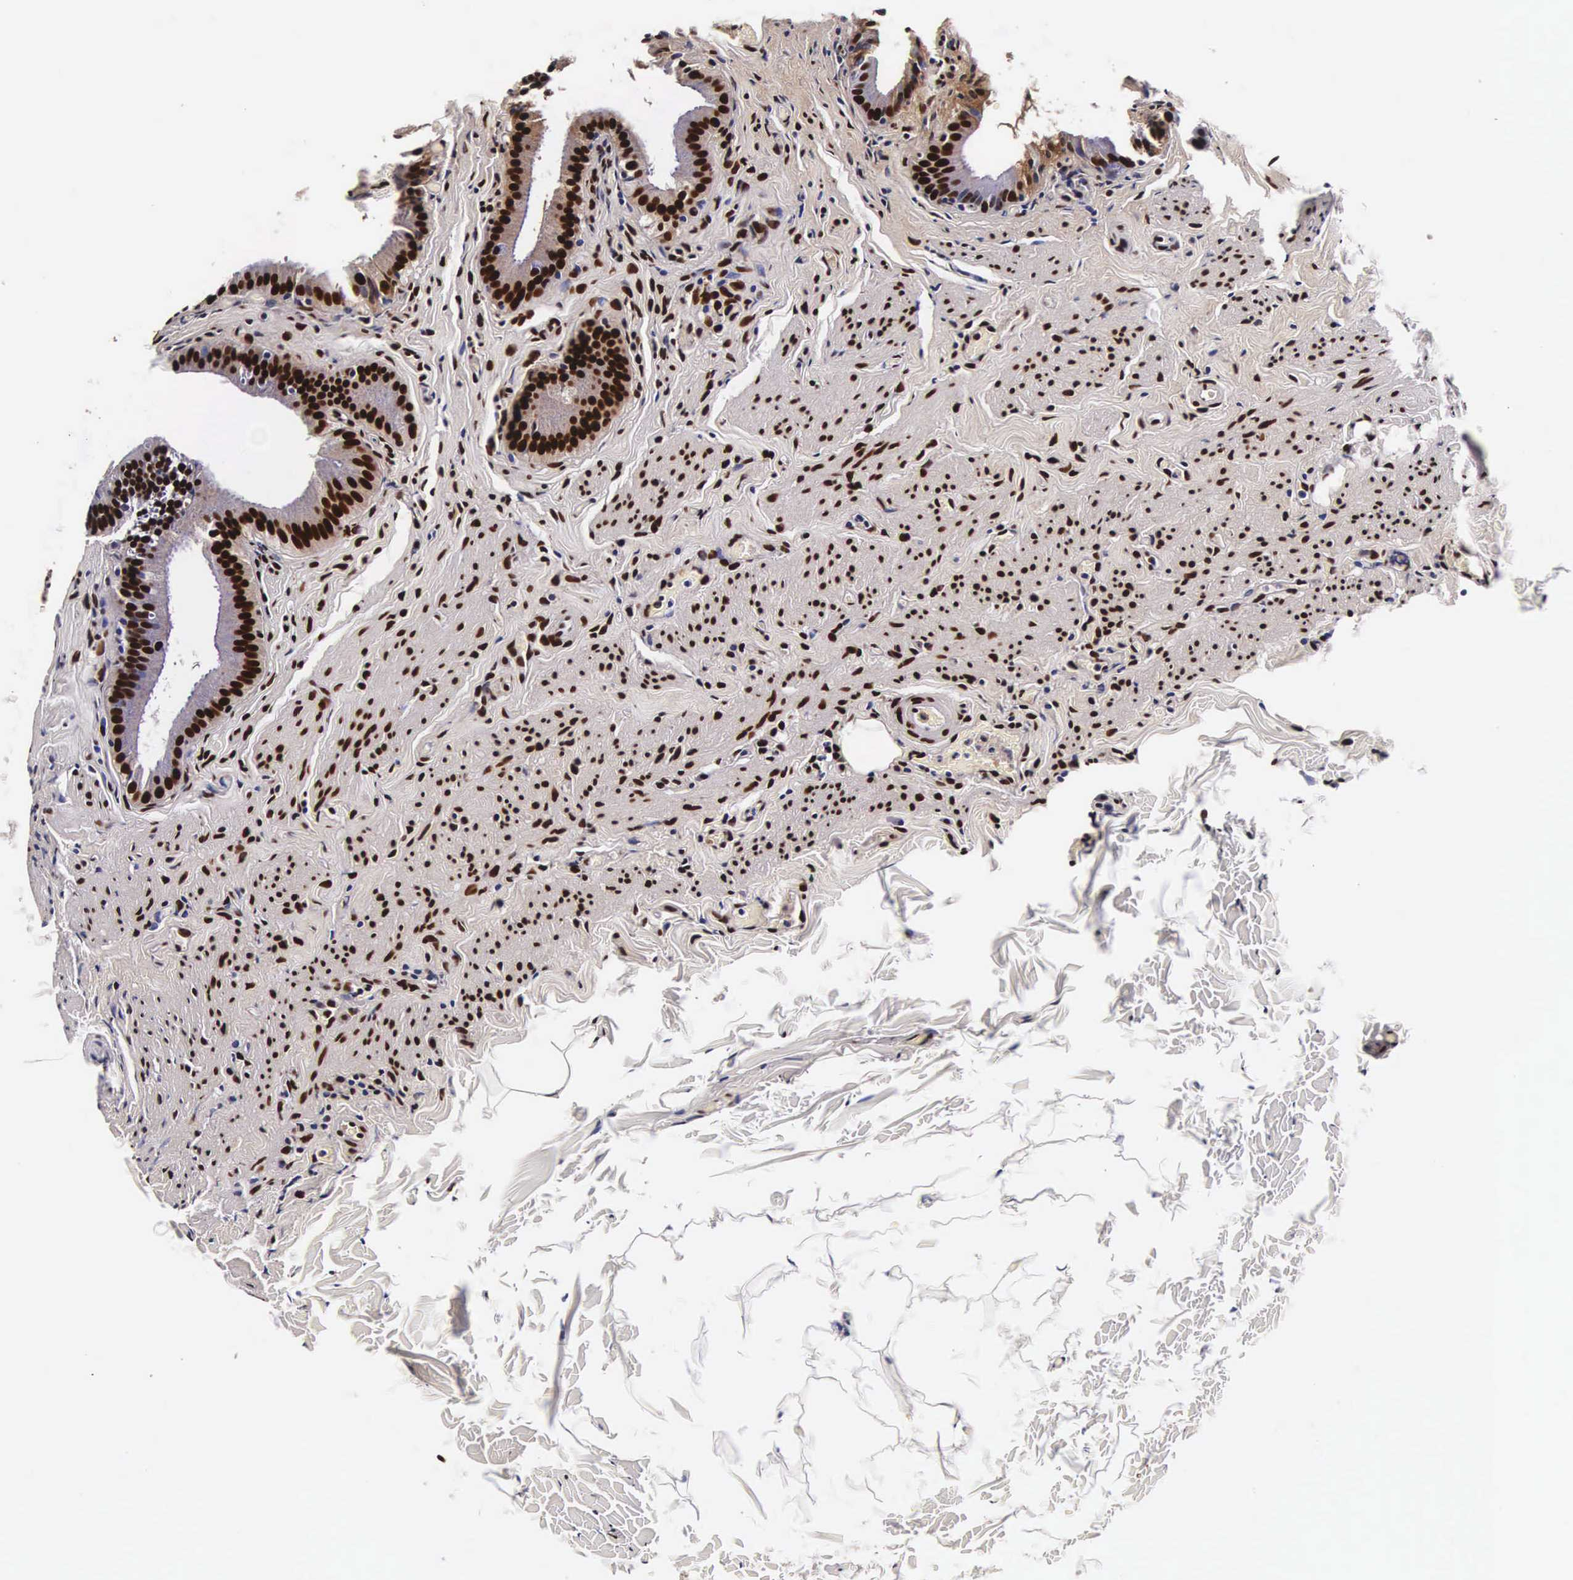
{"staining": {"intensity": "strong", "quantity": ">75%", "location": "nuclear"}, "tissue": "gallbladder", "cell_type": "Glandular cells", "image_type": "normal", "snomed": [{"axis": "morphology", "description": "Normal tissue, NOS"}, {"axis": "topography", "description": "Gallbladder"}], "caption": "Immunohistochemical staining of unremarkable gallbladder reveals strong nuclear protein expression in approximately >75% of glandular cells. Immunohistochemistry (ihc) stains the protein of interest in brown and the nuclei are stained blue.", "gene": "BCL2L2", "patient": {"sex": "female", "age": 44}}